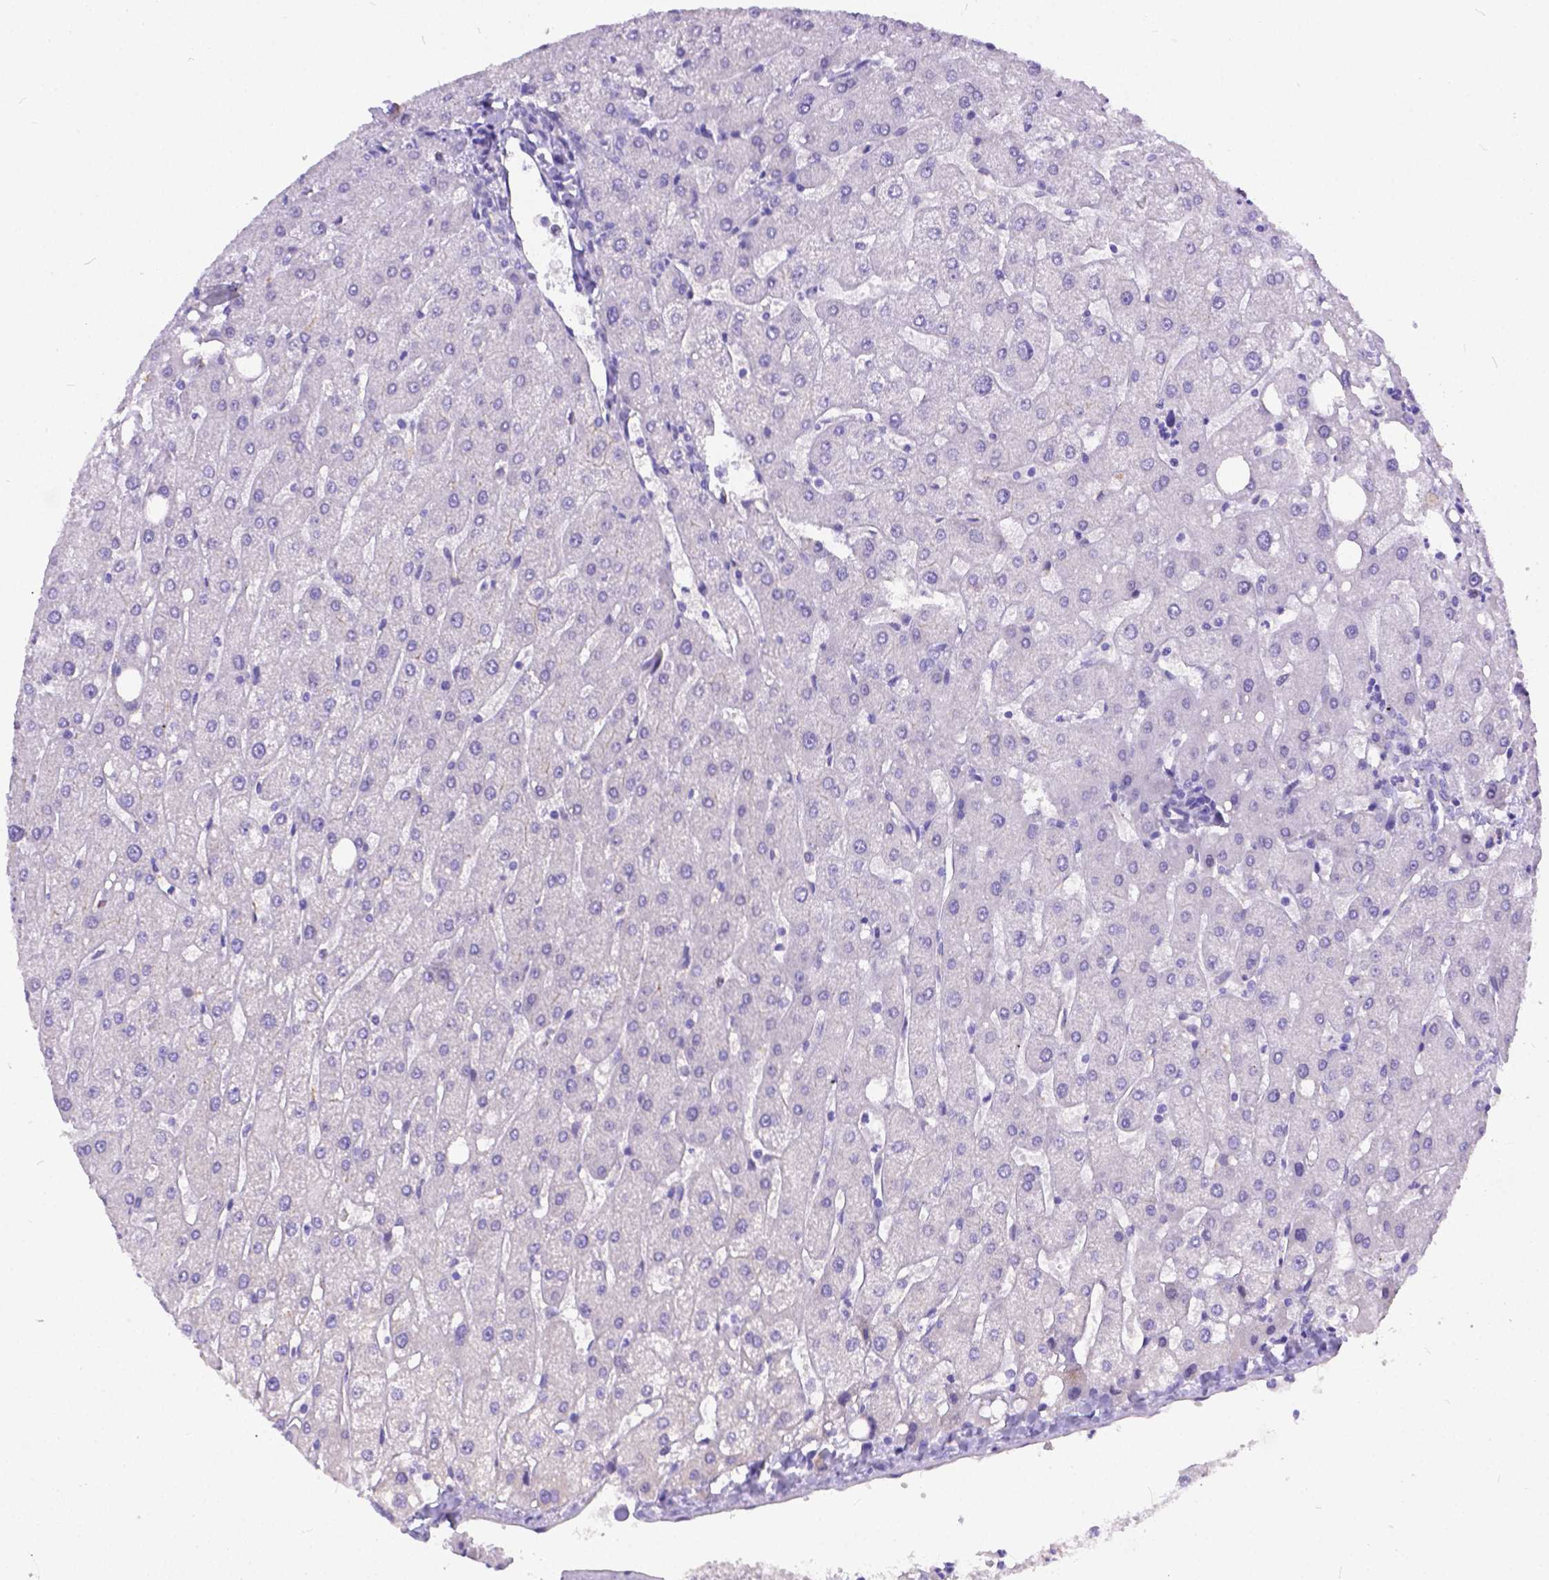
{"staining": {"intensity": "negative", "quantity": "none", "location": "none"}, "tissue": "liver", "cell_type": "Cholangiocytes", "image_type": "normal", "snomed": [{"axis": "morphology", "description": "Normal tissue, NOS"}, {"axis": "topography", "description": "Liver"}], "caption": "Liver stained for a protein using immunohistochemistry (IHC) shows no staining cholangiocytes.", "gene": "DLEC1", "patient": {"sex": "male", "age": 67}}